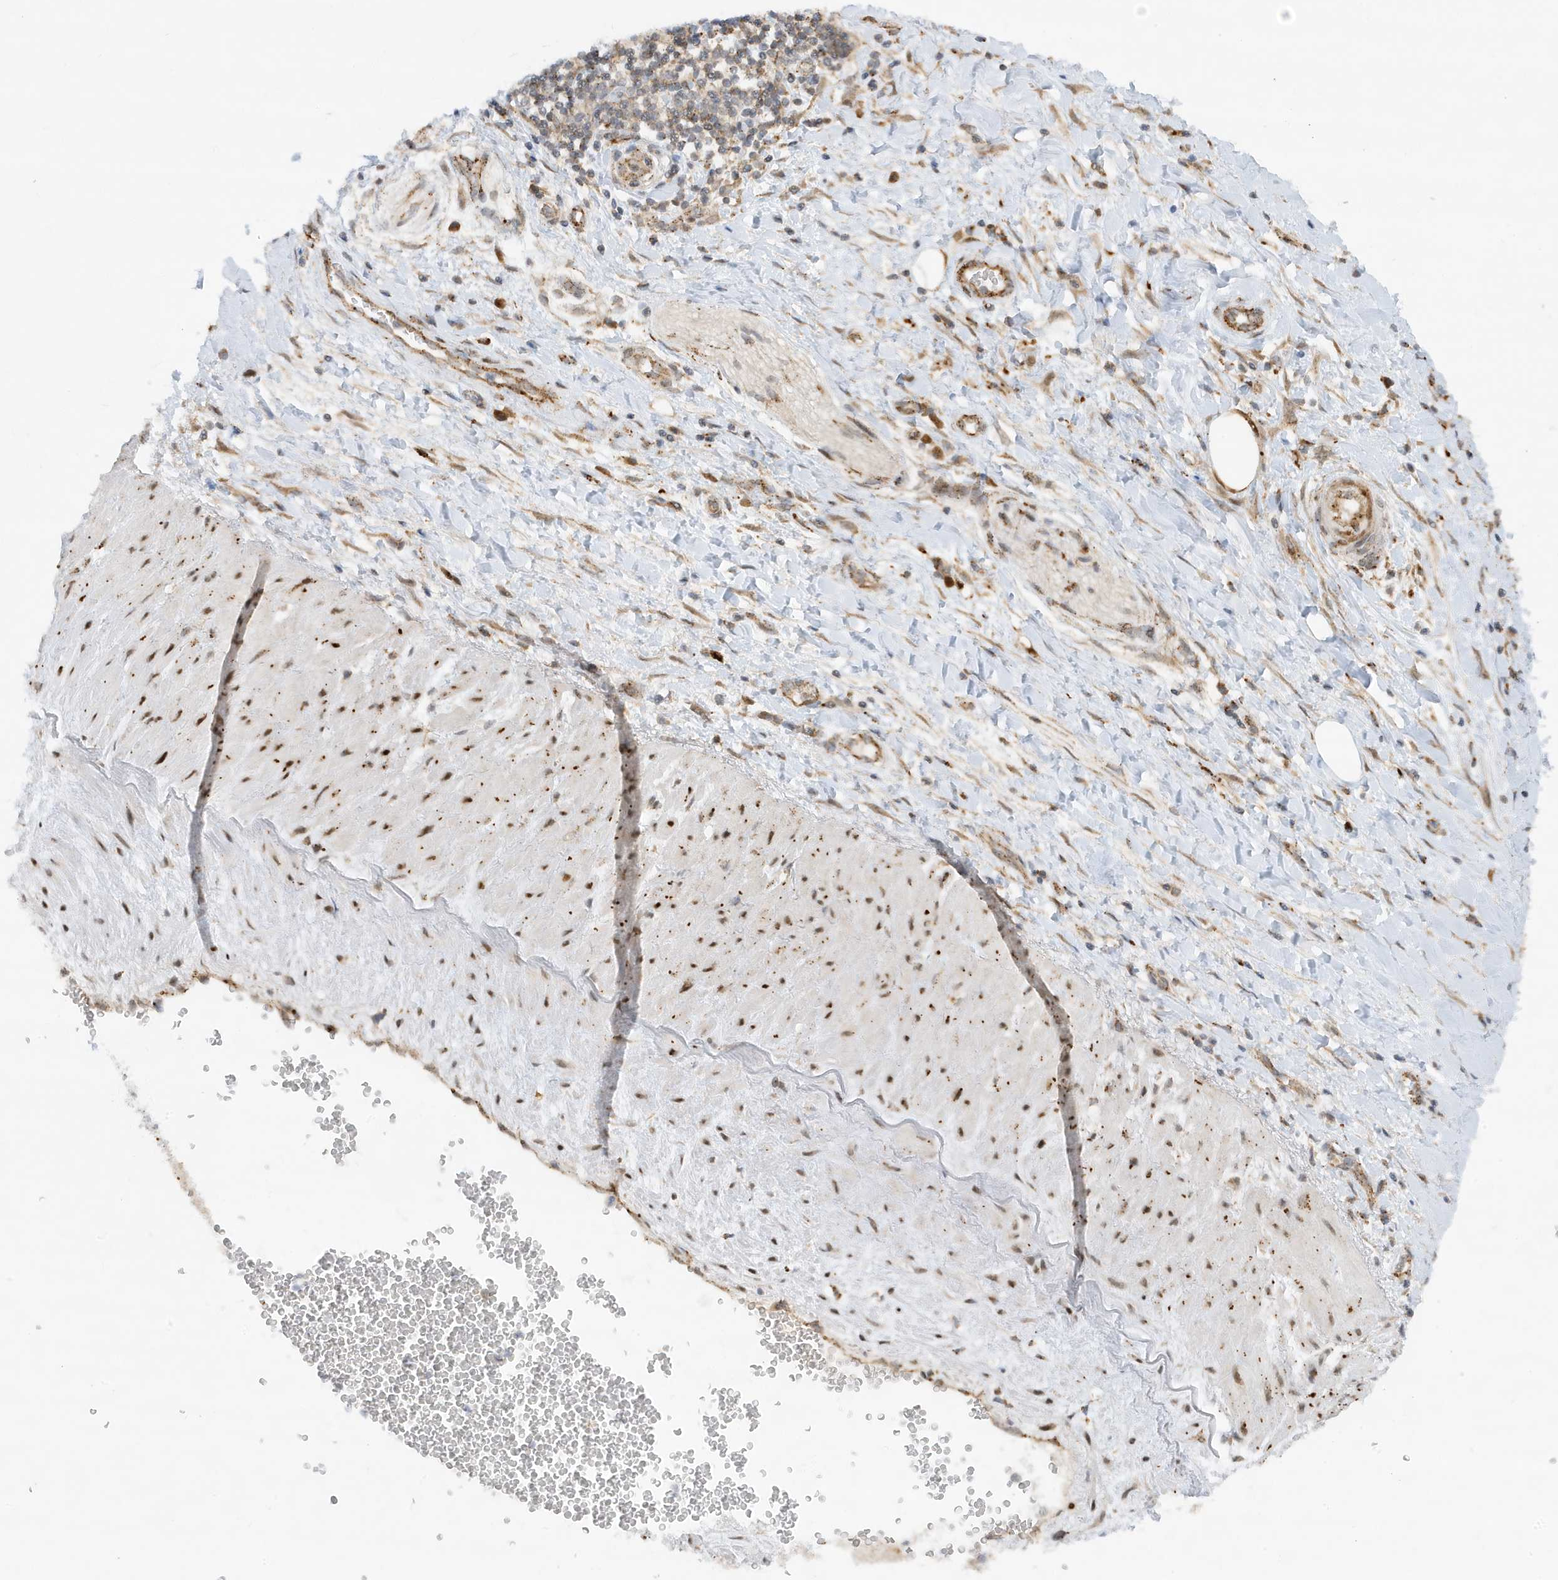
{"staining": {"intensity": "moderate", "quantity": "25%-75%", "location": "cytoplasmic/membranous,nuclear"}, "tissue": "soft tissue", "cell_type": "Chondrocytes", "image_type": "normal", "snomed": [{"axis": "morphology", "description": "Normal tissue, NOS"}, {"axis": "morphology", "description": "Adenocarcinoma, NOS"}, {"axis": "topography", "description": "Pancreas"}, {"axis": "topography", "description": "Peripheral nerve tissue"}], "caption": "The immunohistochemical stain labels moderate cytoplasmic/membranous,nuclear positivity in chondrocytes of unremarkable soft tissue. The staining was performed using DAB, with brown indicating positive protein expression. Nuclei are stained blue with hematoxylin.", "gene": "ZNF507", "patient": {"sex": "male", "age": 59}}